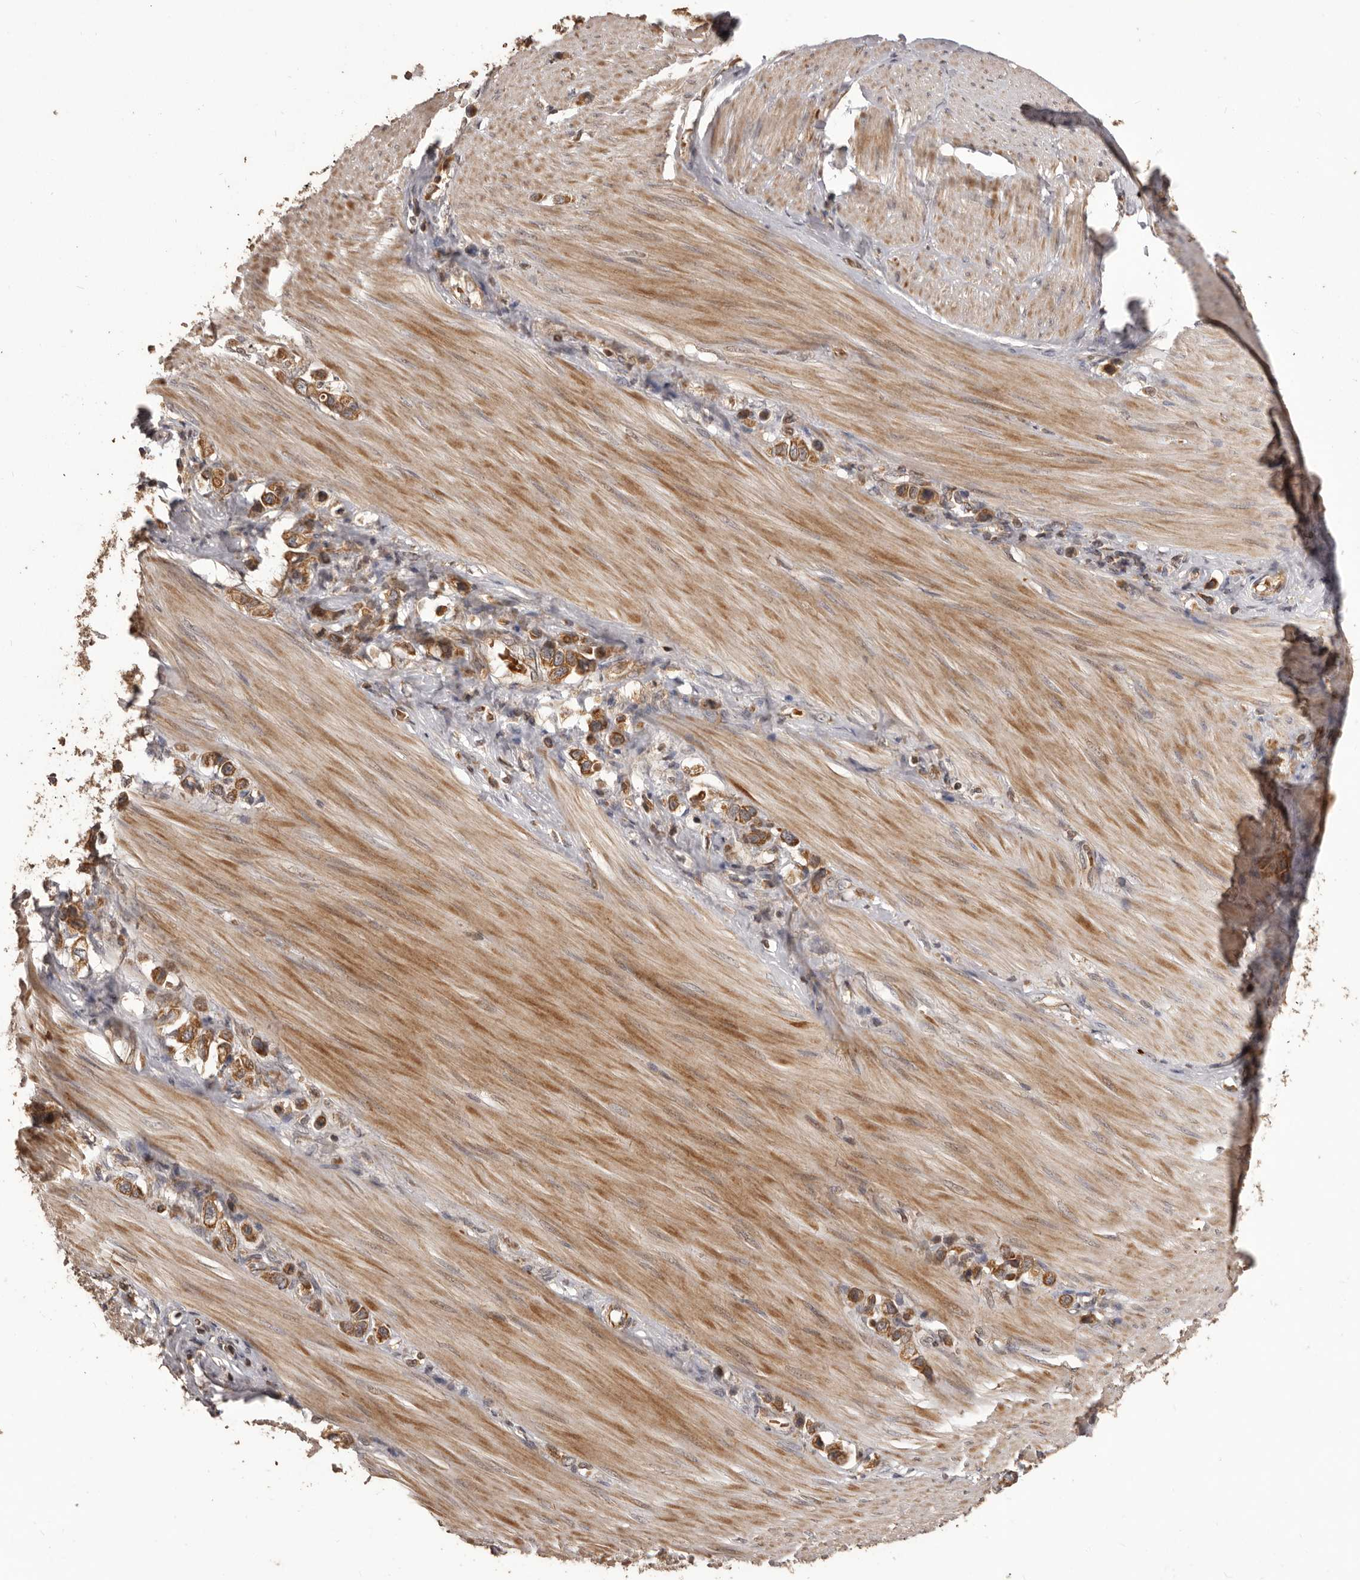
{"staining": {"intensity": "strong", "quantity": ">75%", "location": "cytoplasmic/membranous"}, "tissue": "stomach cancer", "cell_type": "Tumor cells", "image_type": "cancer", "snomed": [{"axis": "morphology", "description": "Adenocarcinoma, NOS"}, {"axis": "topography", "description": "Stomach"}], "caption": "Stomach cancer (adenocarcinoma) stained with immunohistochemistry (IHC) shows strong cytoplasmic/membranous staining in about >75% of tumor cells.", "gene": "QRSL1", "patient": {"sex": "female", "age": 65}}